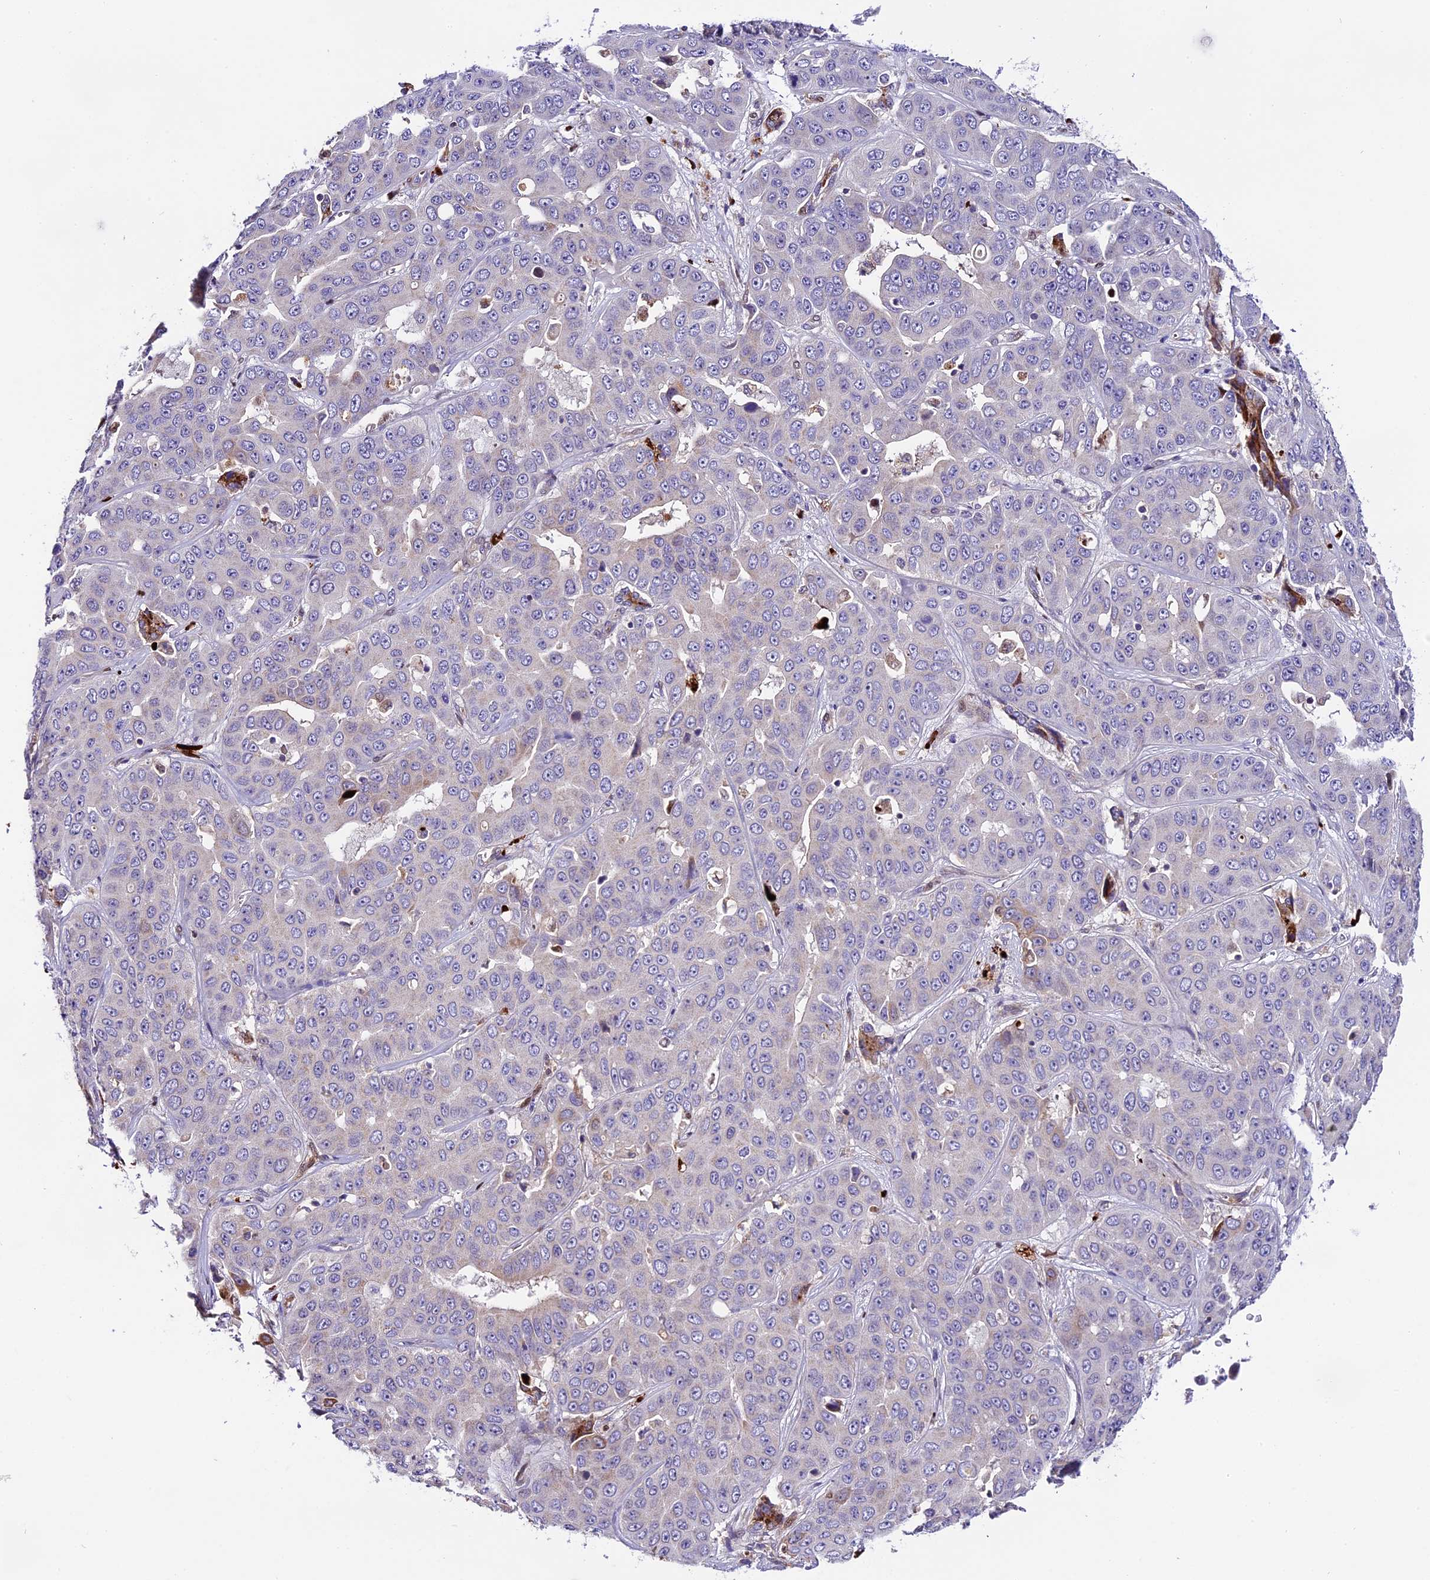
{"staining": {"intensity": "negative", "quantity": "none", "location": "none"}, "tissue": "liver cancer", "cell_type": "Tumor cells", "image_type": "cancer", "snomed": [{"axis": "morphology", "description": "Cholangiocarcinoma"}, {"axis": "topography", "description": "Liver"}], "caption": "Immunohistochemical staining of liver cancer (cholangiocarcinoma) demonstrates no significant positivity in tumor cells.", "gene": "MAP3K7CL", "patient": {"sex": "female", "age": 52}}